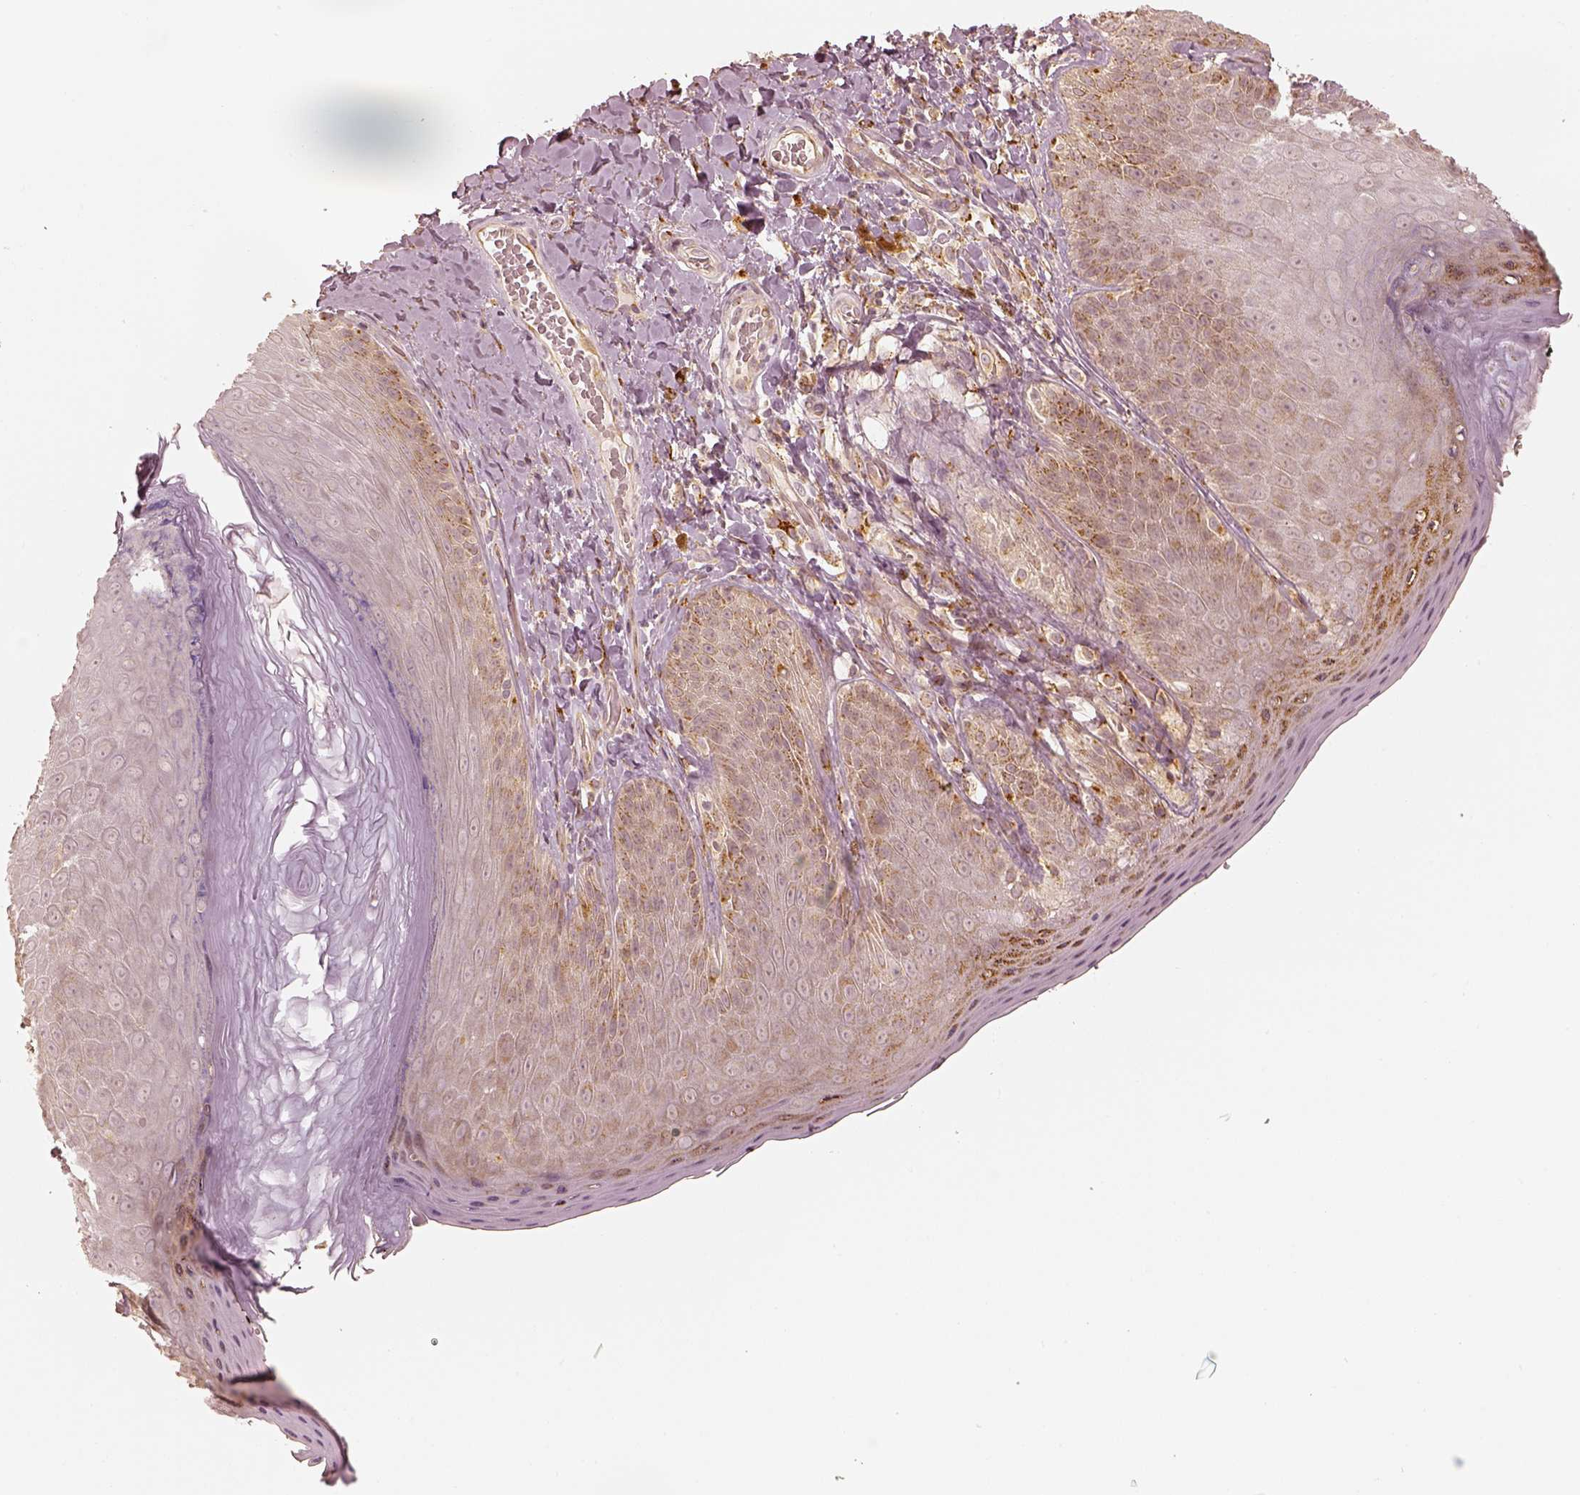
{"staining": {"intensity": "moderate", "quantity": "25%-75%", "location": "cytoplasmic/membranous"}, "tissue": "skin", "cell_type": "Epidermal cells", "image_type": "normal", "snomed": [{"axis": "morphology", "description": "Normal tissue, NOS"}, {"axis": "topography", "description": "Anal"}], "caption": "The image exhibits immunohistochemical staining of benign skin. There is moderate cytoplasmic/membranous staining is present in about 25%-75% of epidermal cells.", "gene": "GORASP2", "patient": {"sex": "male", "age": 53}}